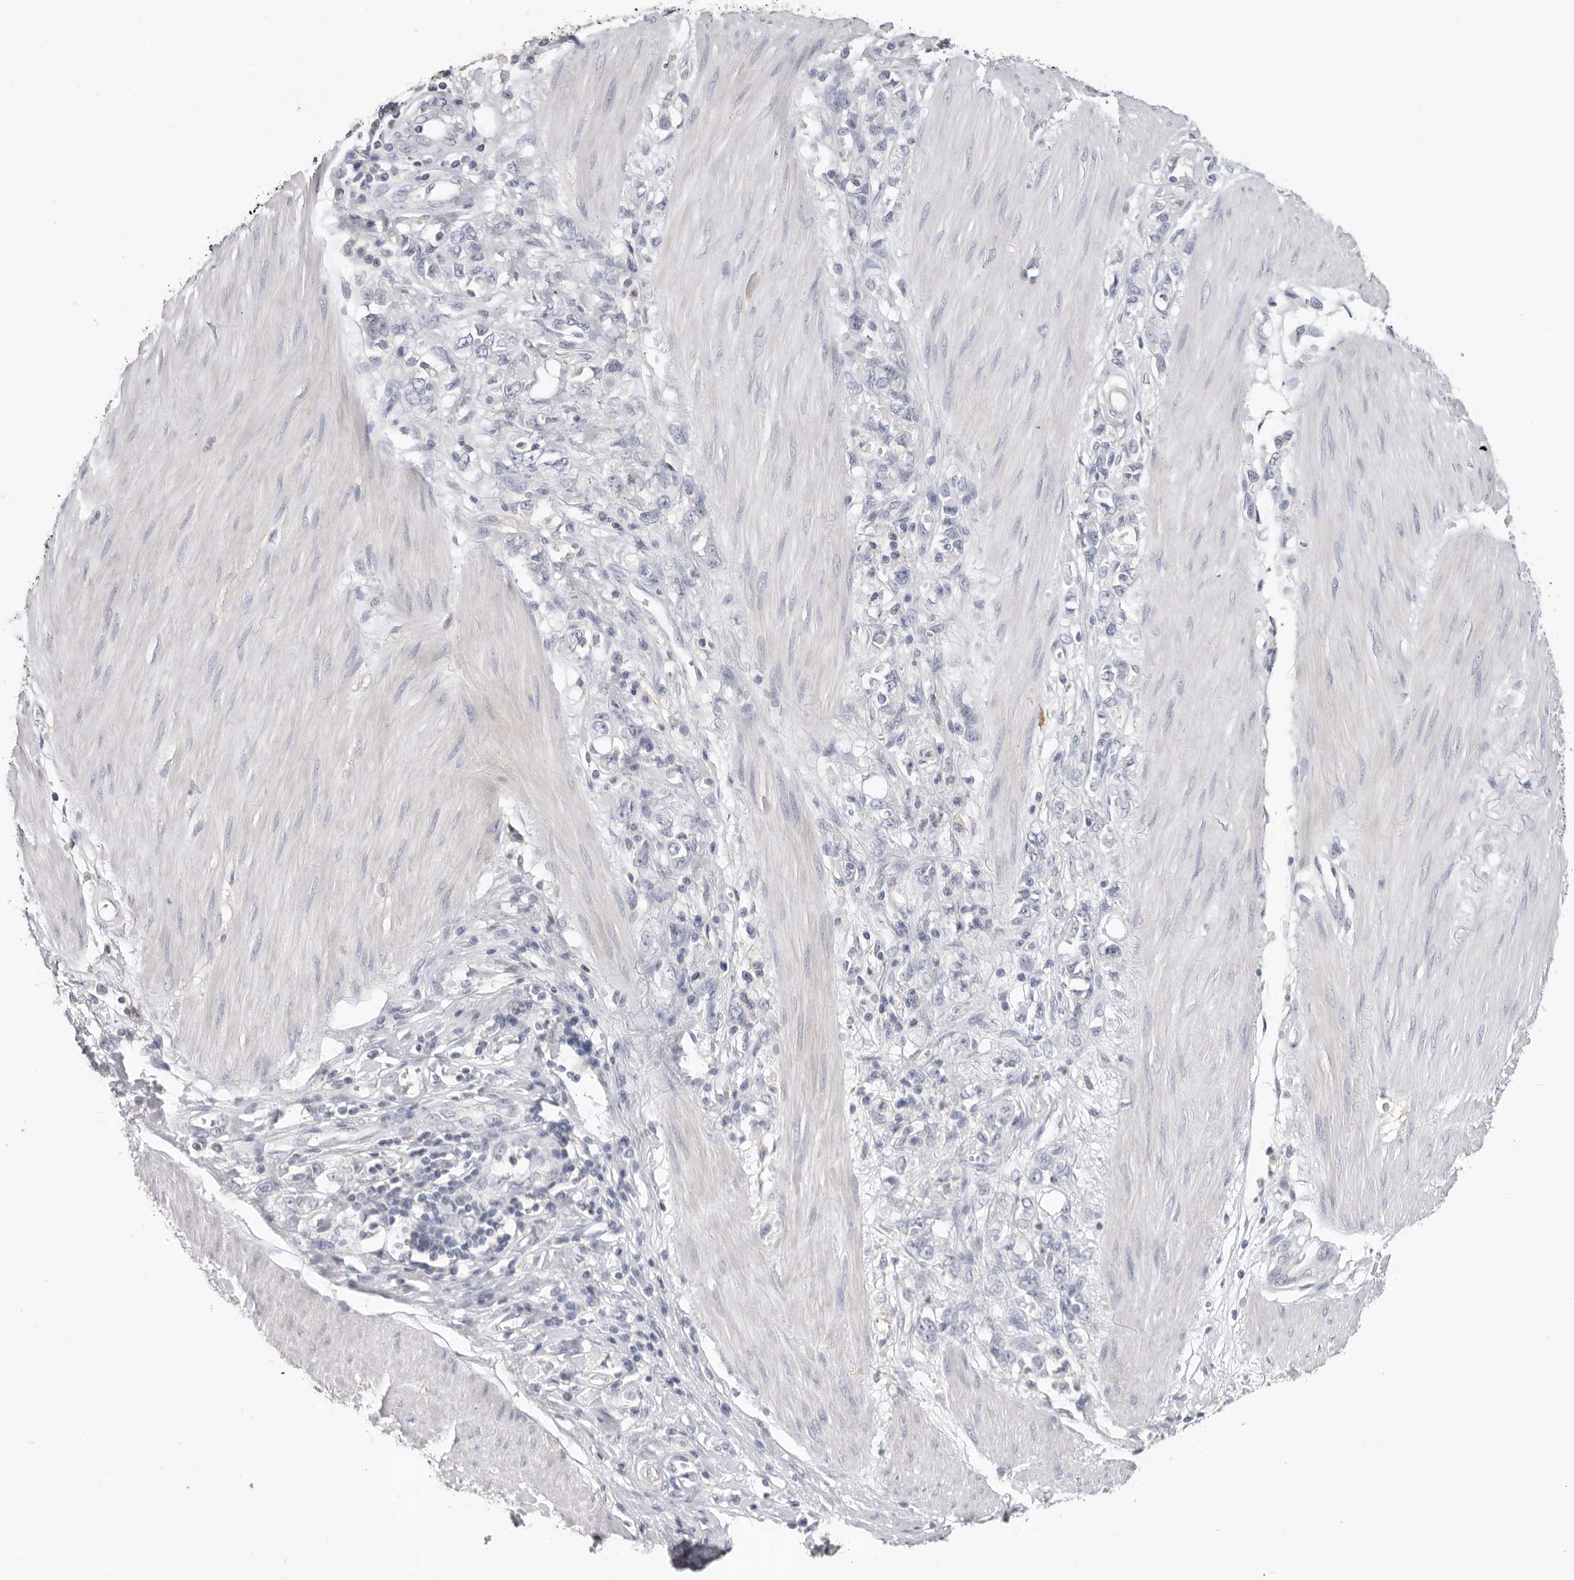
{"staining": {"intensity": "negative", "quantity": "none", "location": "none"}, "tissue": "stomach cancer", "cell_type": "Tumor cells", "image_type": "cancer", "snomed": [{"axis": "morphology", "description": "Adenocarcinoma, NOS"}, {"axis": "topography", "description": "Stomach"}], "caption": "Tumor cells are negative for brown protein staining in stomach adenocarcinoma.", "gene": "WDTC1", "patient": {"sex": "female", "age": 76}}